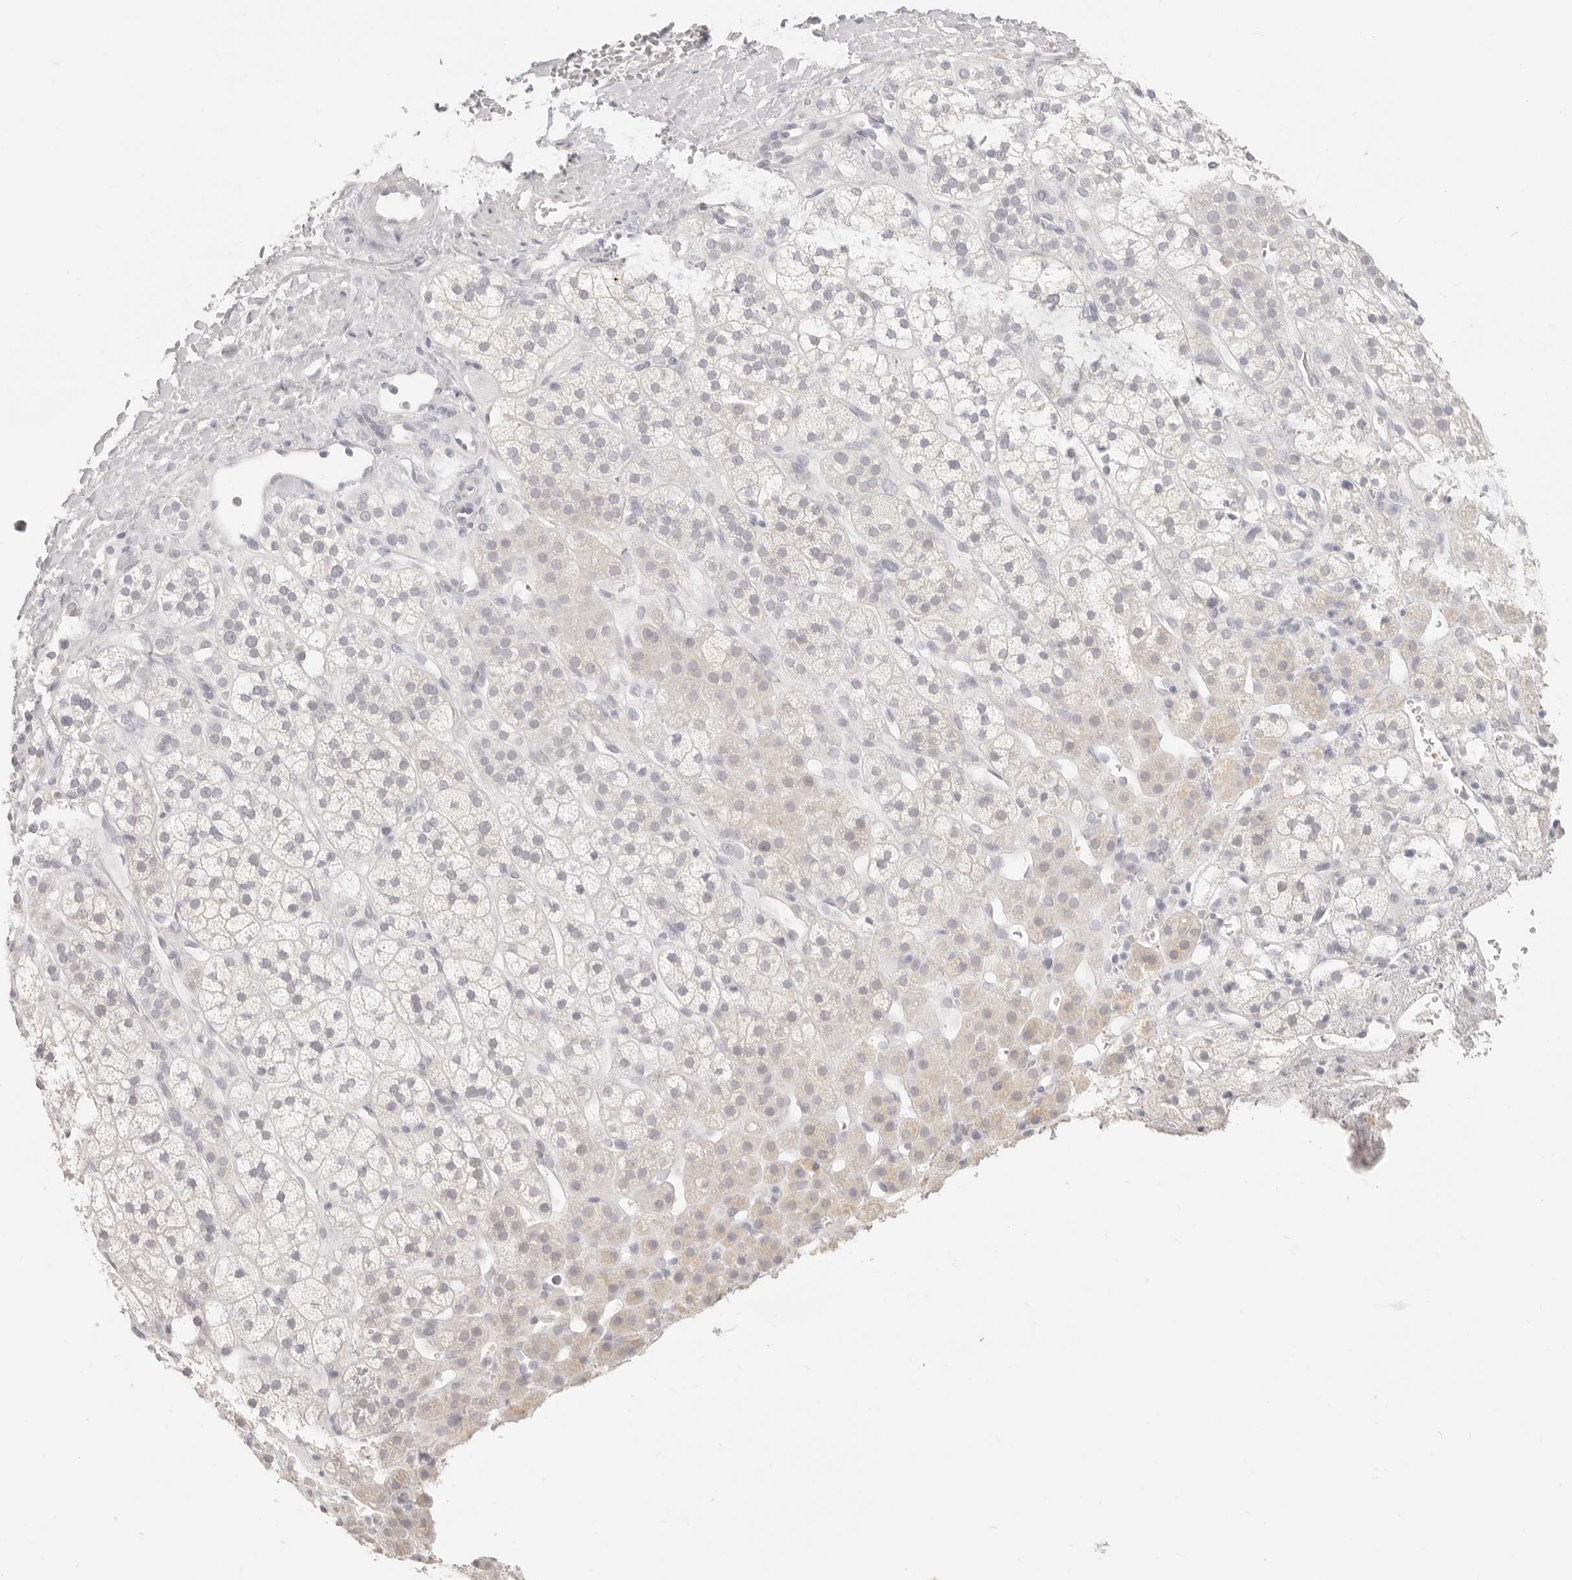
{"staining": {"intensity": "negative", "quantity": "none", "location": "none"}, "tissue": "adrenal gland", "cell_type": "Glandular cells", "image_type": "normal", "snomed": [{"axis": "morphology", "description": "Normal tissue, NOS"}, {"axis": "topography", "description": "Adrenal gland"}], "caption": "There is no significant positivity in glandular cells of adrenal gland. (IHC, brightfield microscopy, high magnification).", "gene": "EPCAM", "patient": {"sex": "male", "age": 56}}